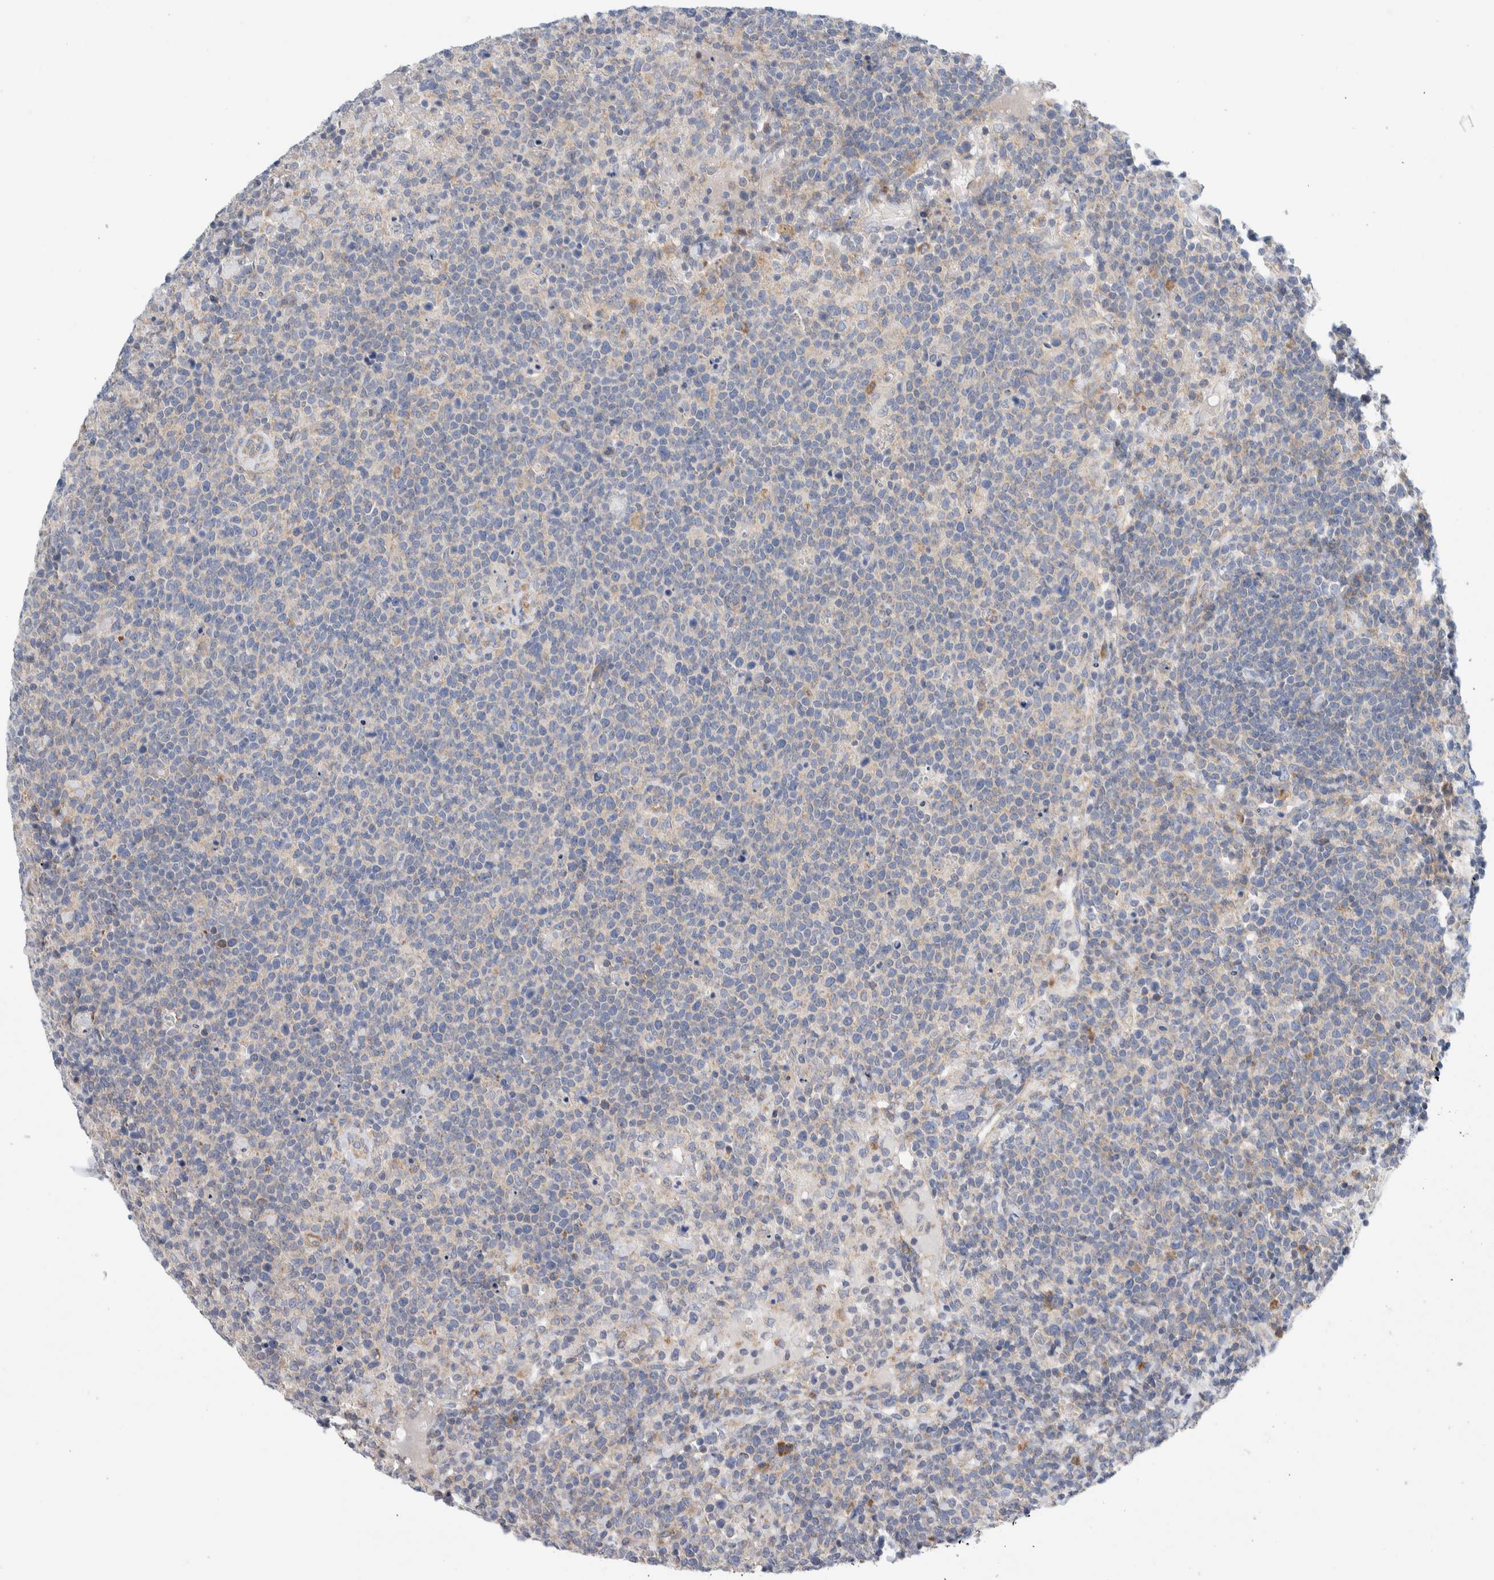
{"staining": {"intensity": "negative", "quantity": "none", "location": "none"}, "tissue": "lymphoma", "cell_type": "Tumor cells", "image_type": "cancer", "snomed": [{"axis": "morphology", "description": "Malignant lymphoma, non-Hodgkin's type, High grade"}, {"axis": "topography", "description": "Lymph node"}], "caption": "DAB immunohistochemical staining of human high-grade malignant lymphoma, non-Hodgkin's type shows no significant expression in tumor cells. Brightfield microscopy of immunohistochemistry stained with DAB (3,3'-diaminobenzidine) (brown) and hematoxylin (blue), captured at high magnification.", "gene": "RACK1", "patient": {"sex": "male", "age": 61}}